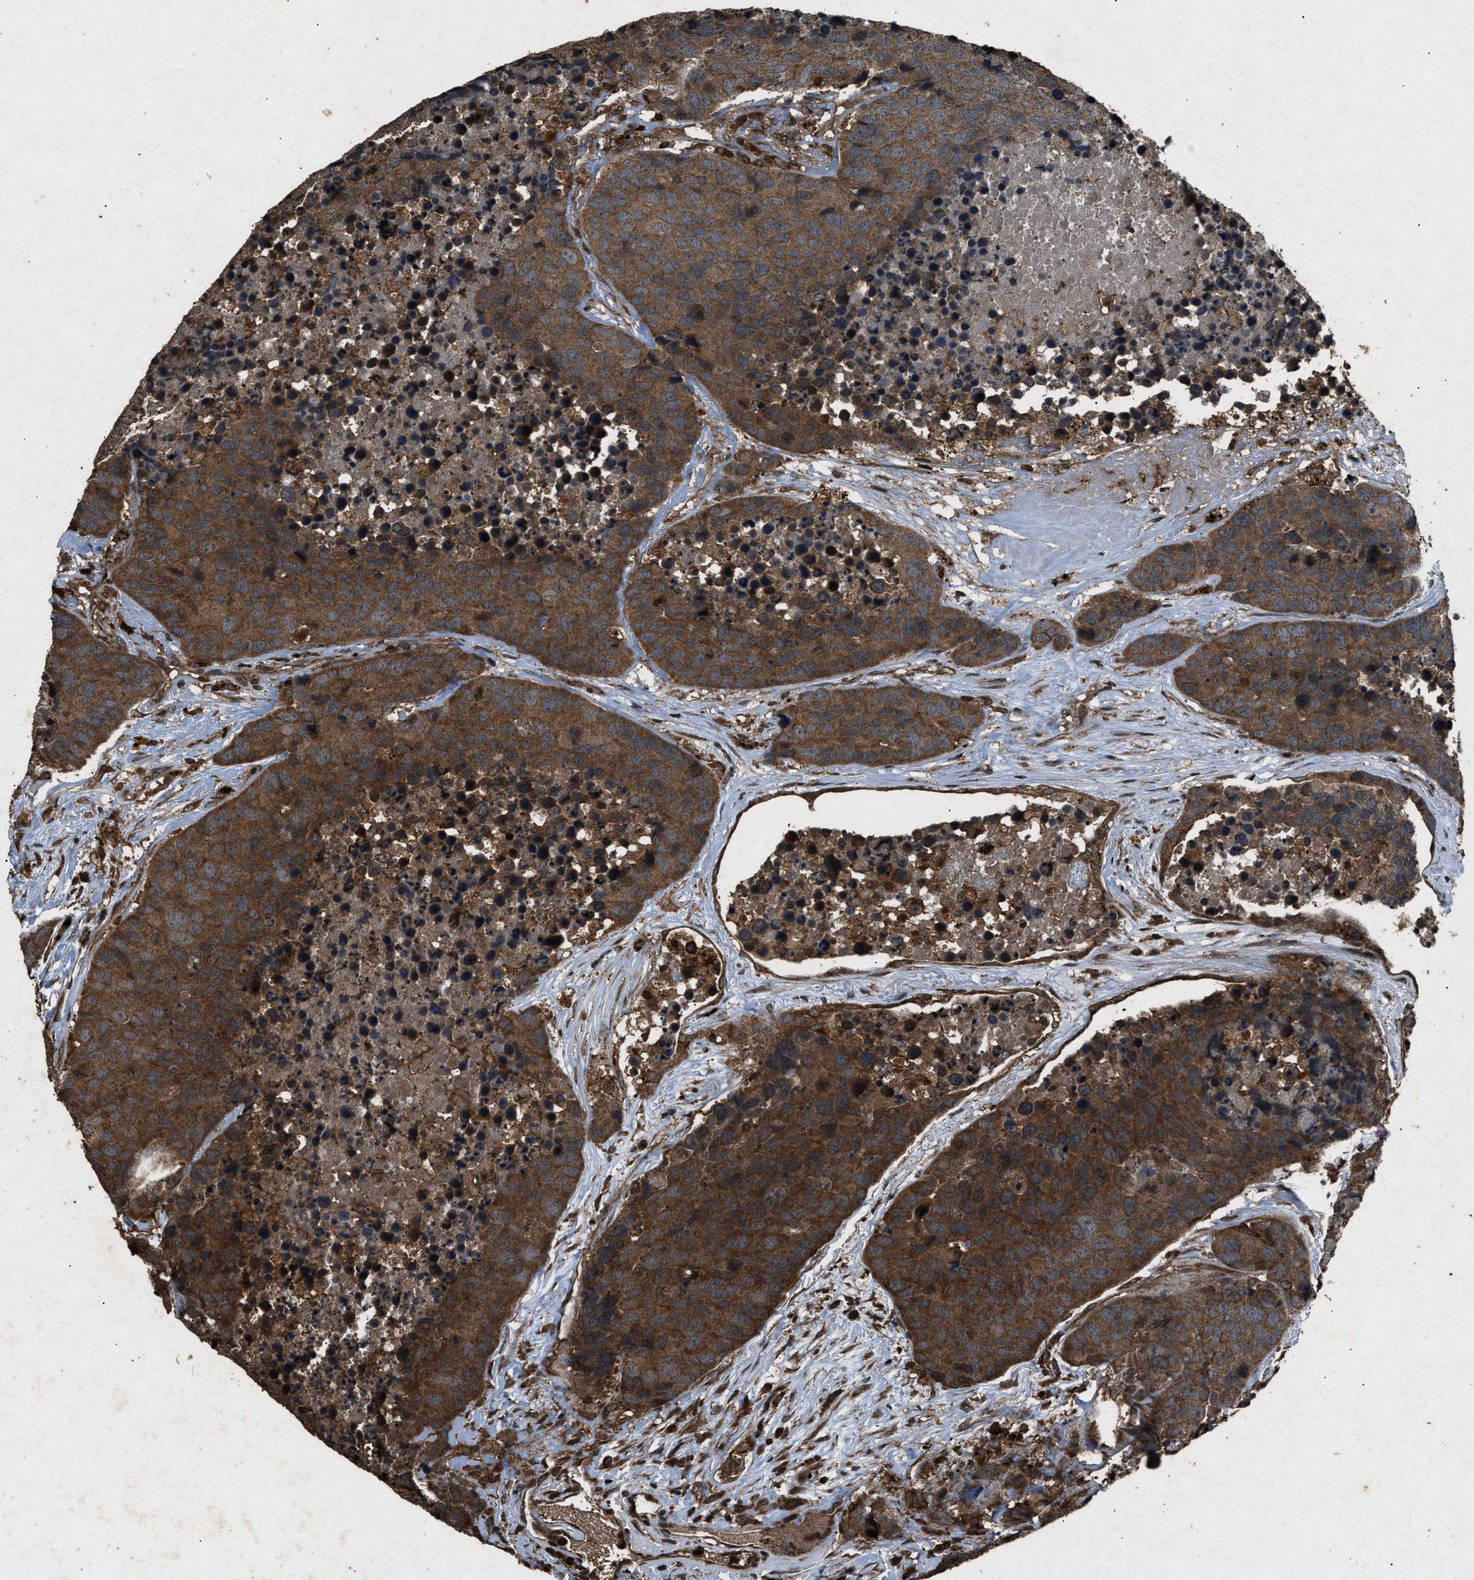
{"staining": {"intensity": "strong", "quantity": ">75%", "location": "cytoplasmic/membranous"}, "tissue": "carcinoid", "cell_type": "Tumor cells", "image_type": "cancer", "snomed": [{"axis": "morphology", "description": "Carcinoid, malignant, NOS"}, {"axis": "topography", "description": "Lung"}], "caption": "The histopathology image reveals staining of malignant carcinoid, revealing strong cytoplasmic/membranous protein positivity (brown color) within tumor cells.", "gene": "OAS1", "patient": {"sex": "male", "age": 60}}